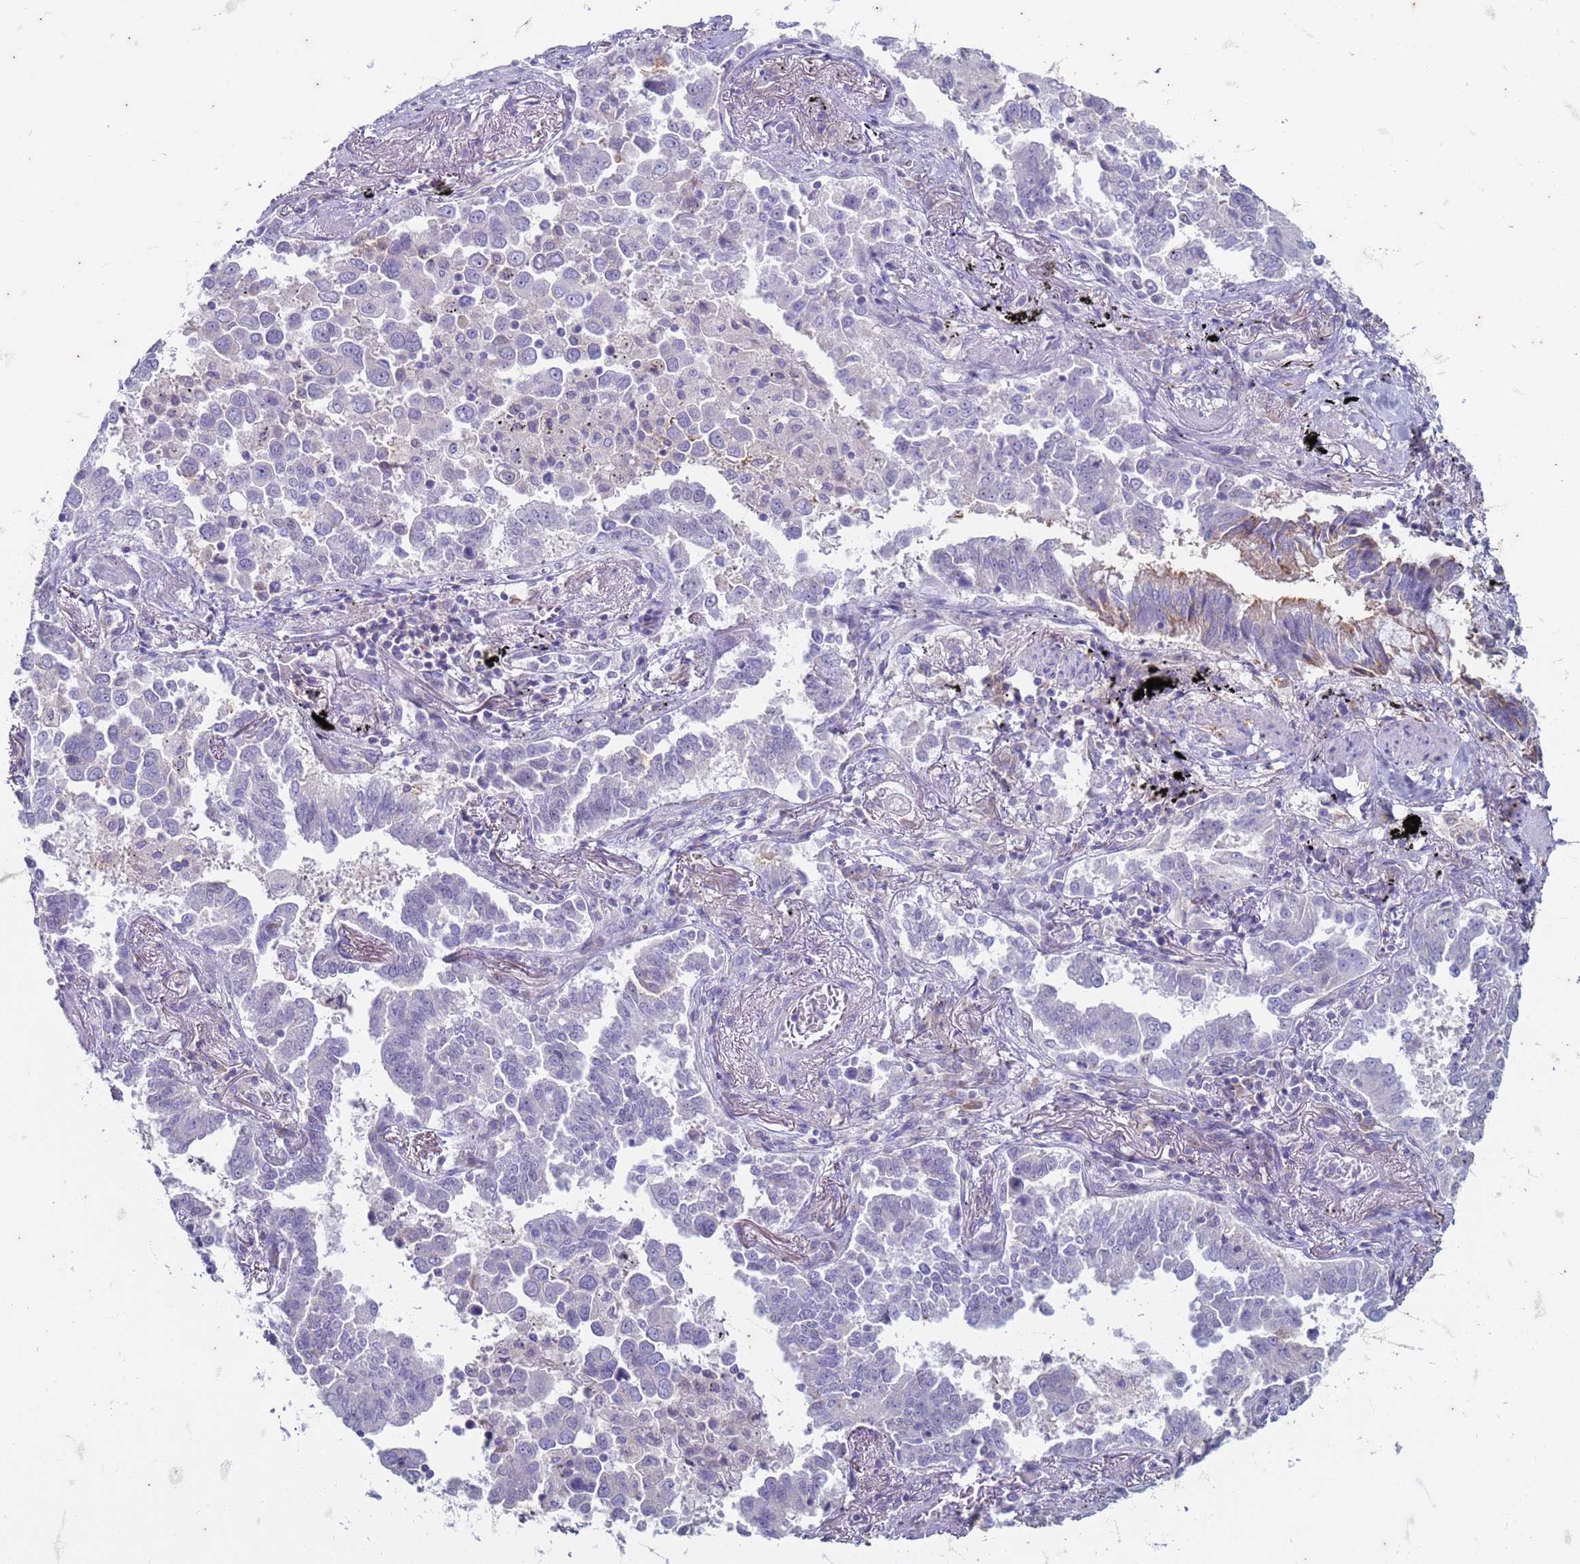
{"staining": {"intensity": "negative", "quantity": "none", "location": "none"}, "tissue": "lung cancer", "cell_type": "Tumor cells", "image_type": "cancer", "snomed": [{"axis": "morphology", "description": "Adenocarcinoma, NOS"}, {"axis": "topography", "description": "Lung"}], "caption": "IHC of human lung cancer reveals no positivity in tumor cells.", "gene": "SUCO", "patient": {"sex": "male", "age": 67}}